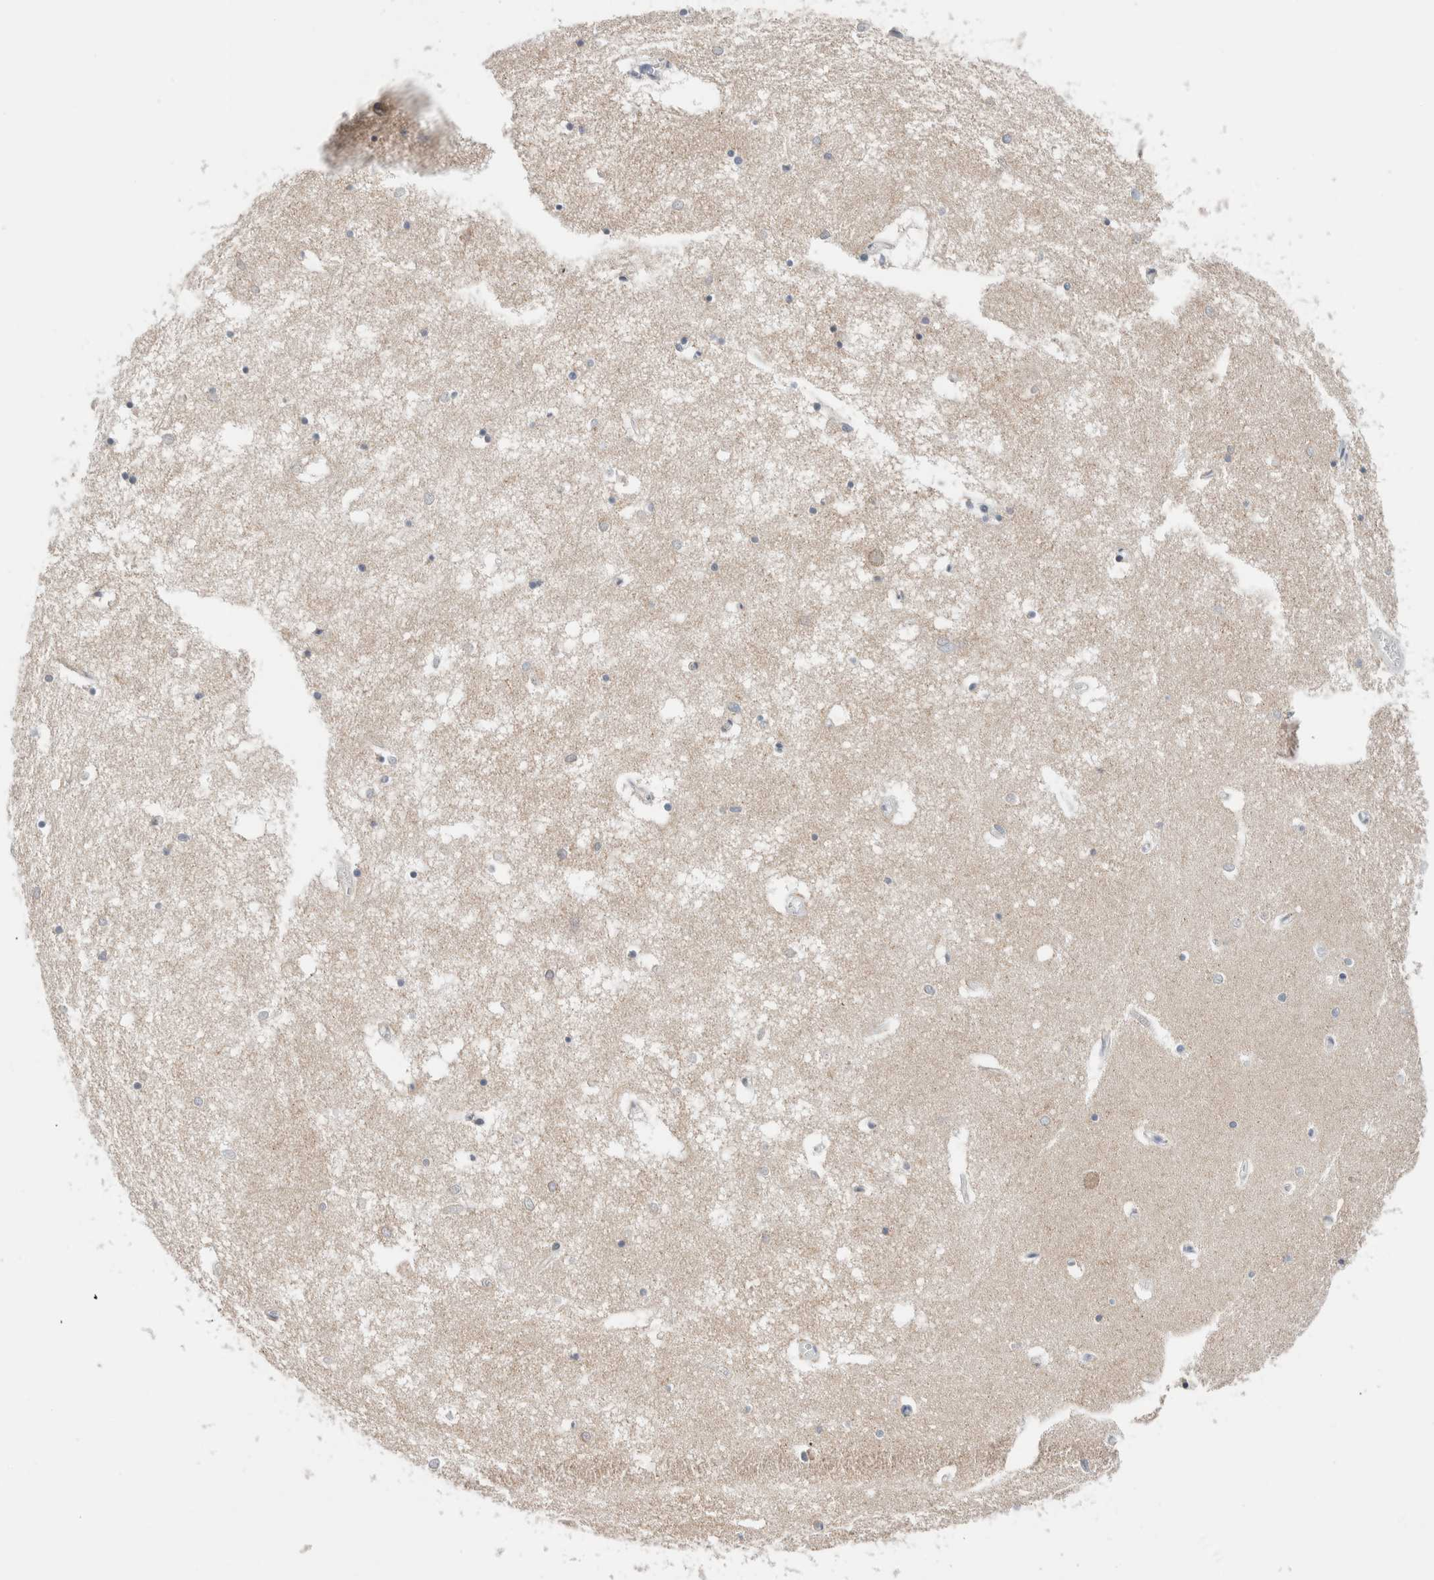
{"staining": {"intensity": "negative", "quantity": "none", "location": "none"}, "tissue": "hippocampus", "cell_type": "Glial cells", "image_type": "normal", "snomed": [{"axis": "morphology", "description": "Normal tissue, NOS"}, {"axis": "topography", "description": "Hippocampus"}], "caption": "Hippocampus stained for a protein using immunohistochemistry (IHC) shows no staining glial cells.", "gene": "SCN2A", "patient": {"sex": "male", "age": 70}}